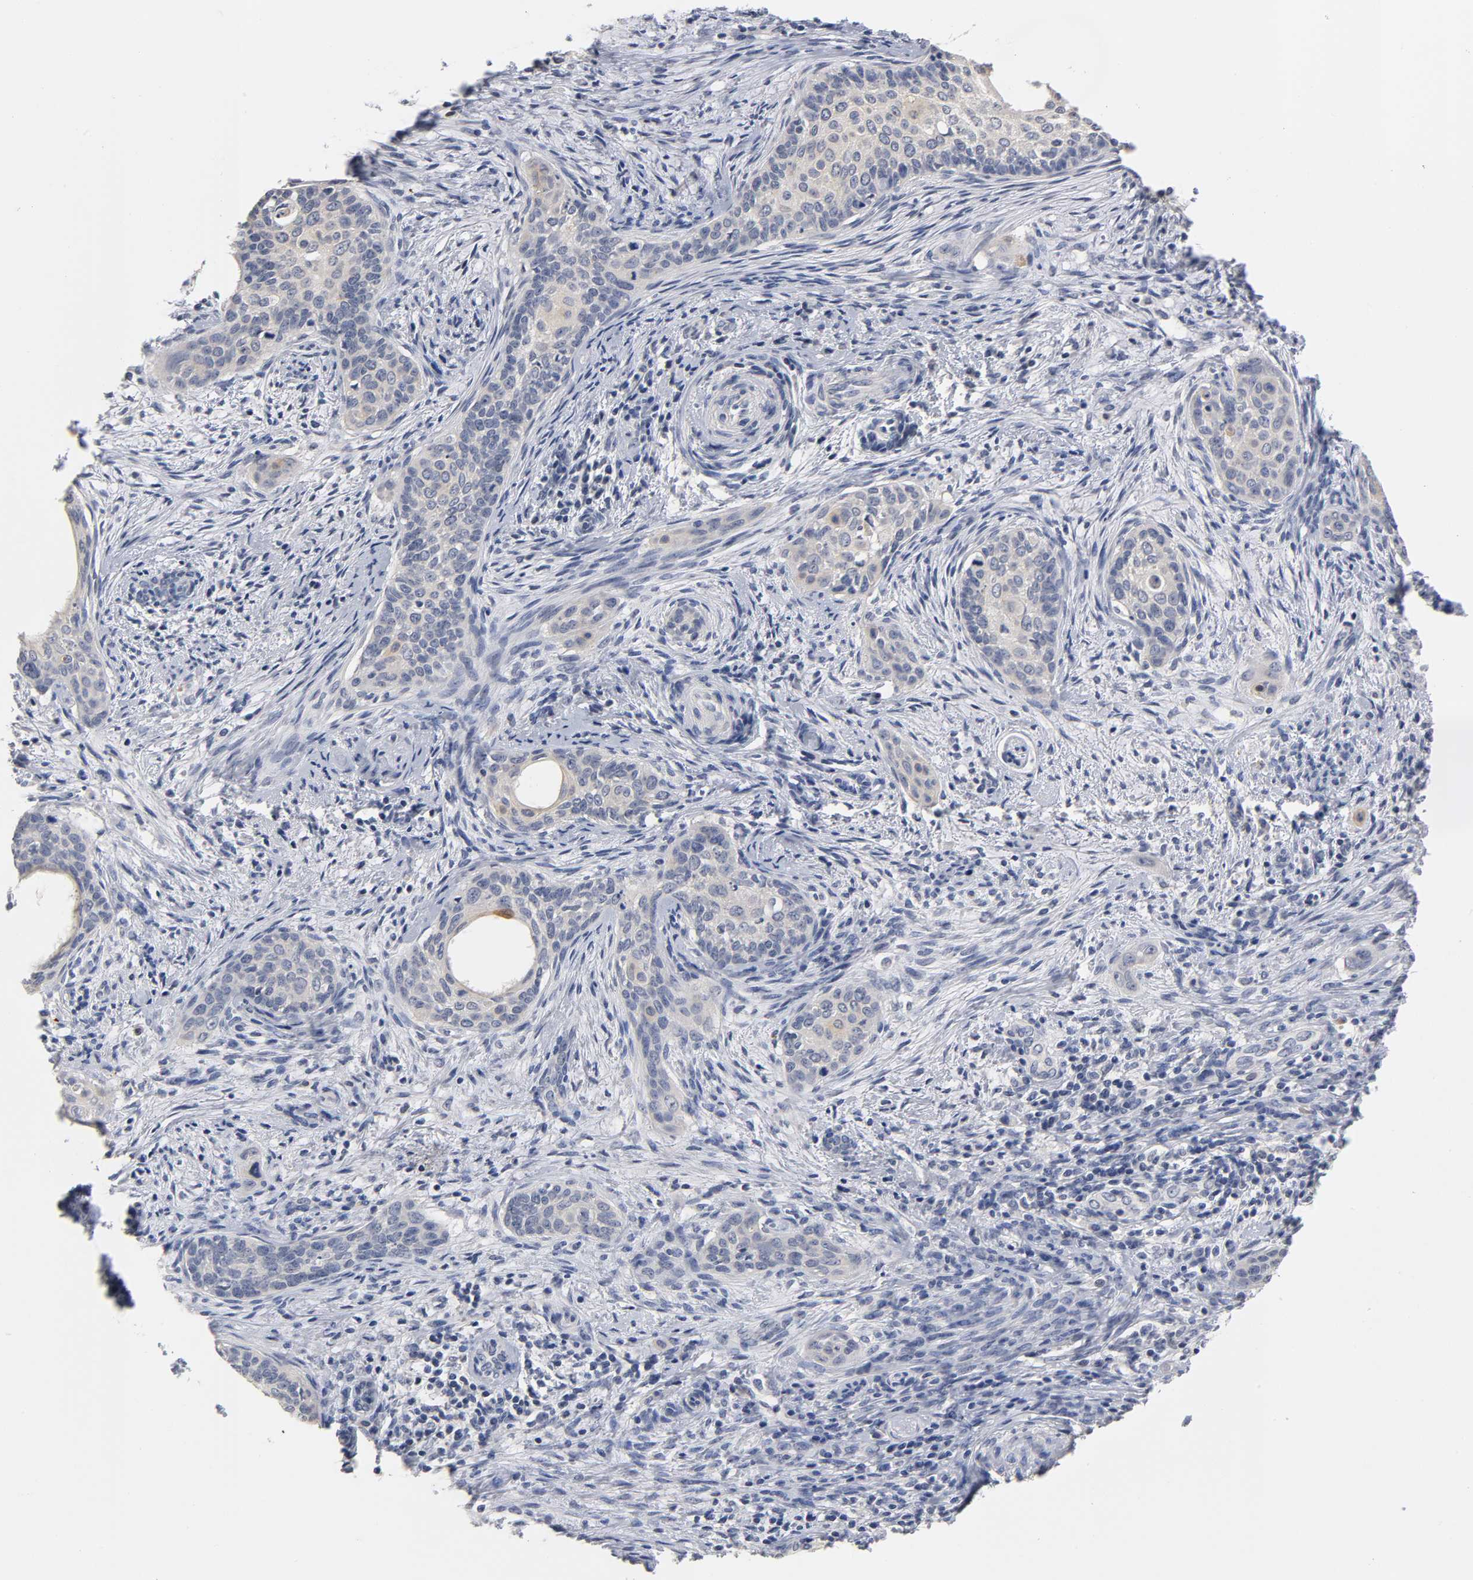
{"staining": {"intensity": "negative", "quantity": "none", "location": "none"}, "tissue": "cervical cancer", "cell_type": "Tumor cells", "image_type": "cancer", "snomed": [{"axis": "morphology", "description": "Squamous cell carcinoma, NOS"}, {"axis": "topography", "description": "Cervix"}], "caption": "A micrograph of human cervical cancer is negative for staining in tumor cells. The staining is performed using DAB (3,3'-diaminobenzidine) brown chromogen with nuclei counter-stained in using hematoxylin.", "gene": "OVOL1", "patient": {"sex": "female", "age": 33}}